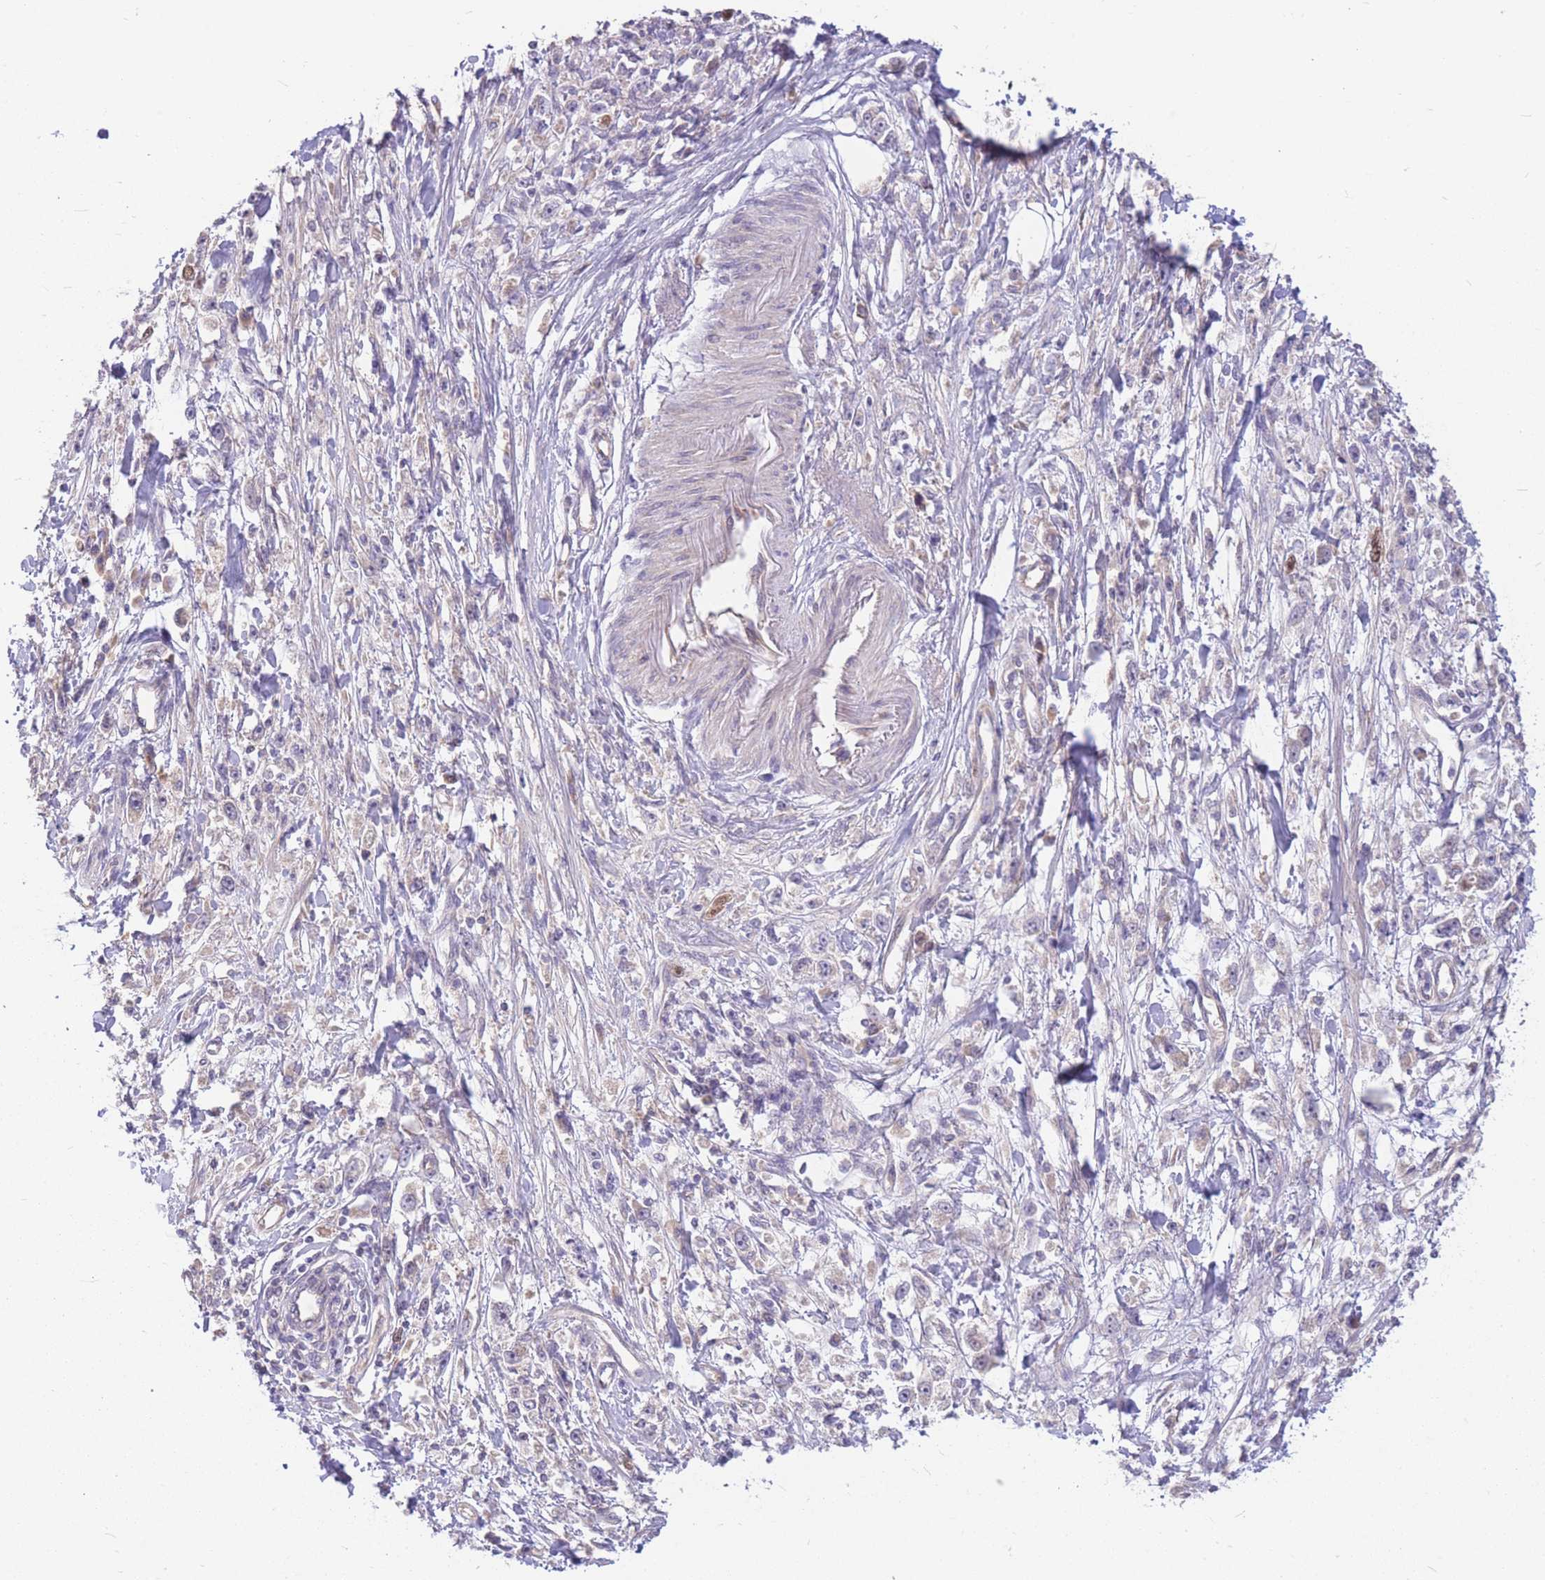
{"staining": {"intensity": "negative", "quantity": "none", "location": "none"}, "tissue": "stomach cancer", "cell_type": "Tumor cells", "image_type": "cancer", "snomed": [{"axis": "morphology", "description": "Adenocarcinoma, NOS"}, {"axis": "topography", "description": "Stomach"}], "caption": "Immunohistochemistry (IHC) image of human stomach cancer (adenocarcinoma) stained for a protein (brown), which reveals no positivity in tumor cells.", "gene": "GMNN", "patient": {"sex": "female", "age": 59}}